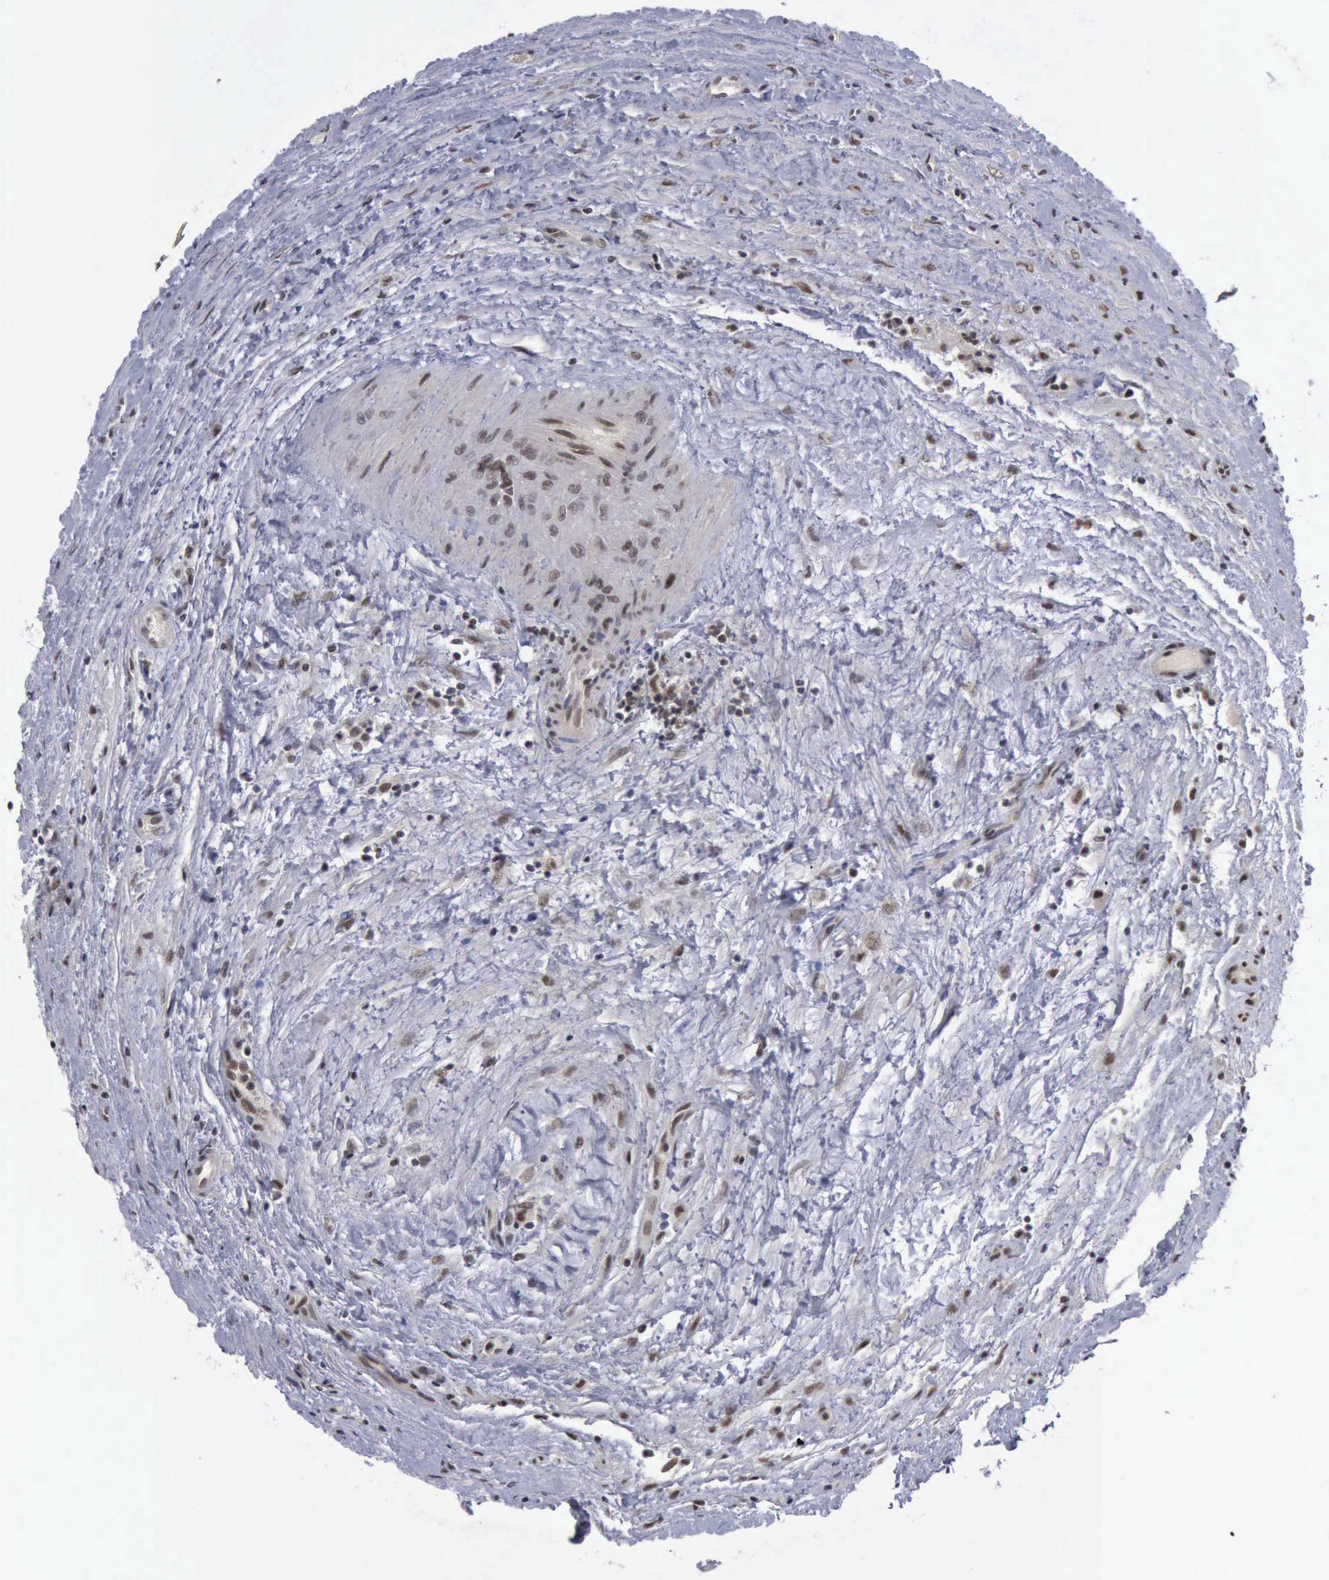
{"staining": {"intensity": "moderate", "quantity": ">75%", "location": "cytoplasmic/membranous,nuclear"}, "tissue": "testis cancer", "cell_type": "Tumor cells", "image_type": "cancer", "snomed": [{"axis": "morphology", "description": "Seminoma, NOS"}, {"axis": "topography", "description": "Testis"}], "caption": "Testis cancer (seminoma) stained for a protein demonstrates moderate cytoplasmic/membranous and nuclear positivity in tumor cells.", "gene": "ATM", "patient": {"sex": "male", "age": 43}}